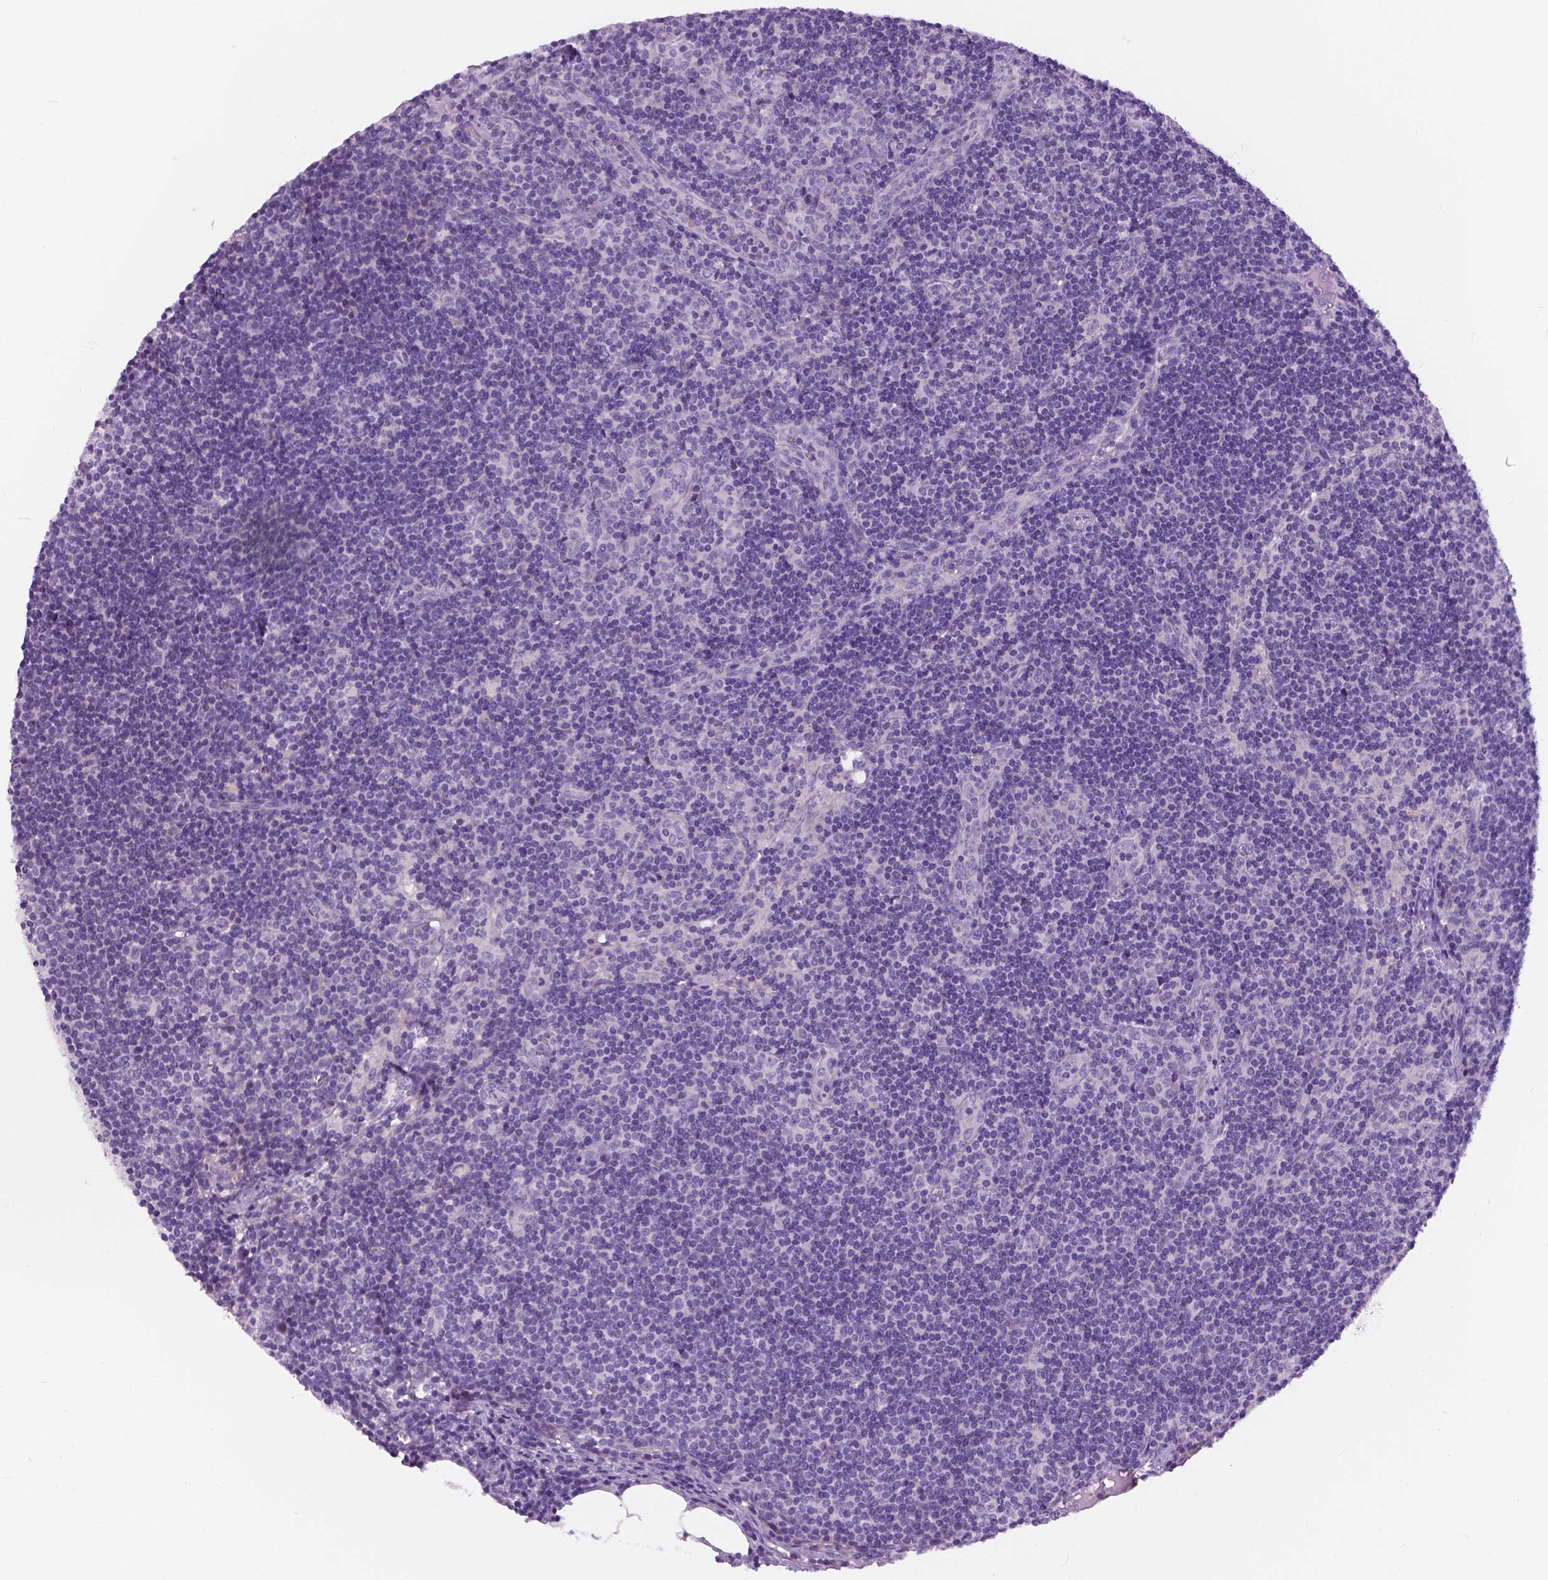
{"staining": {"intensity": "negative", "quantity": "none", "location": "none"}, "tissue": "lymph node", "cell_type": "Germinal center cells", "image_type": "normal", "snomed": [{"axis": "morphology", "description": "Normal tissue, NOS"}, {"axis": "topography", "description": "Lymph node"}], "caption": "An immunohistochemistry (IHC) histopathology image of benign lymph node is shown. There is no staining in germinal center cells of lymph node.", "gene": "TP53TG5", "patient": {"sex": "female", "age": 41}}